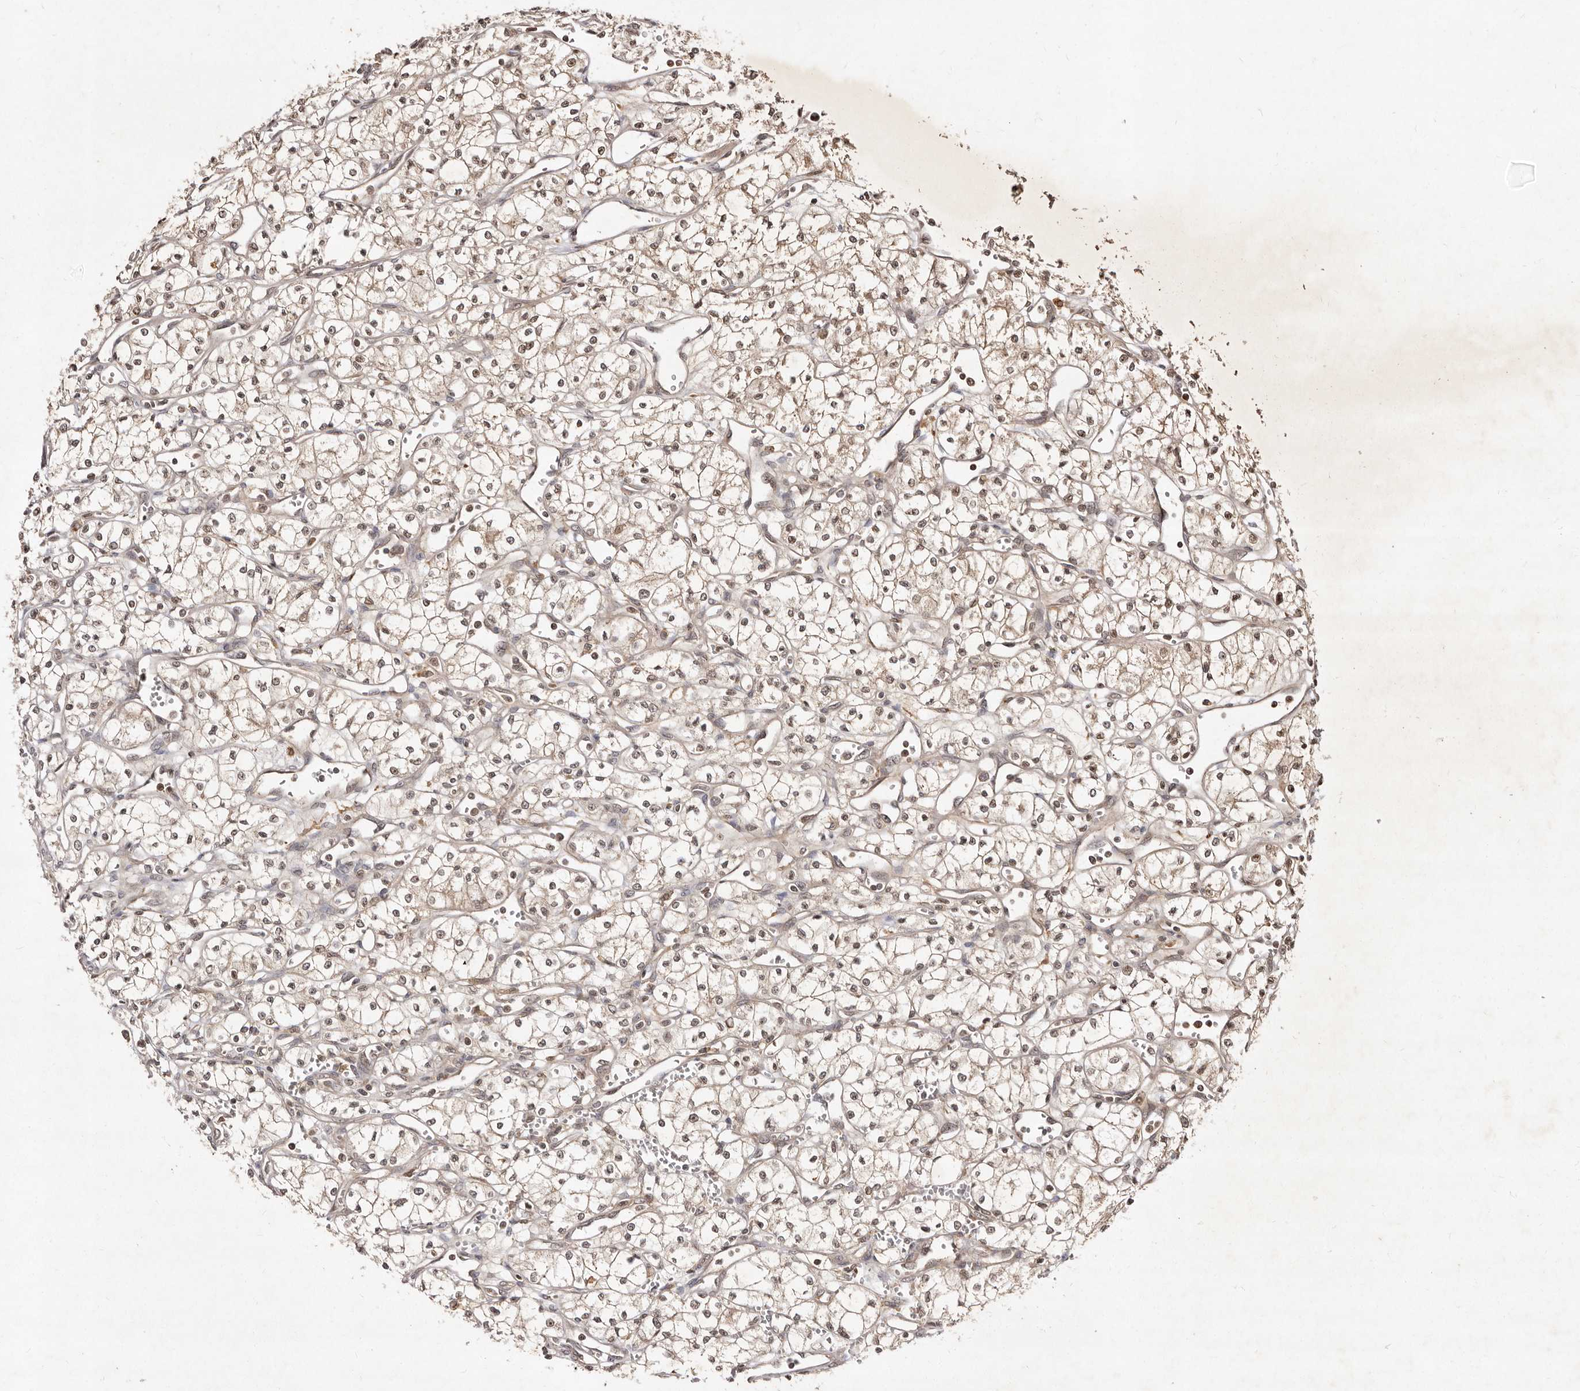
{"staining": {"intensity": "weak", "quantity": "25%-75%", "location": "nuclear"}, "tissue": "renal cancer", "cell_type": "Tumor cells", "image_type": "cancer", "snomed": [{"axis": "morphology", "description": "Adenocarcinoma, NOS"}, {"axis": "topography", "description": "Kidney"}], "caption": "The histopathology image demonstrates a brown stain indicating the presence of a protein in the nuclear of tumor cells in adenocarcinoma (renal).", "gene": "LCORL", "patient": {"sex": "male", "age": 59}}